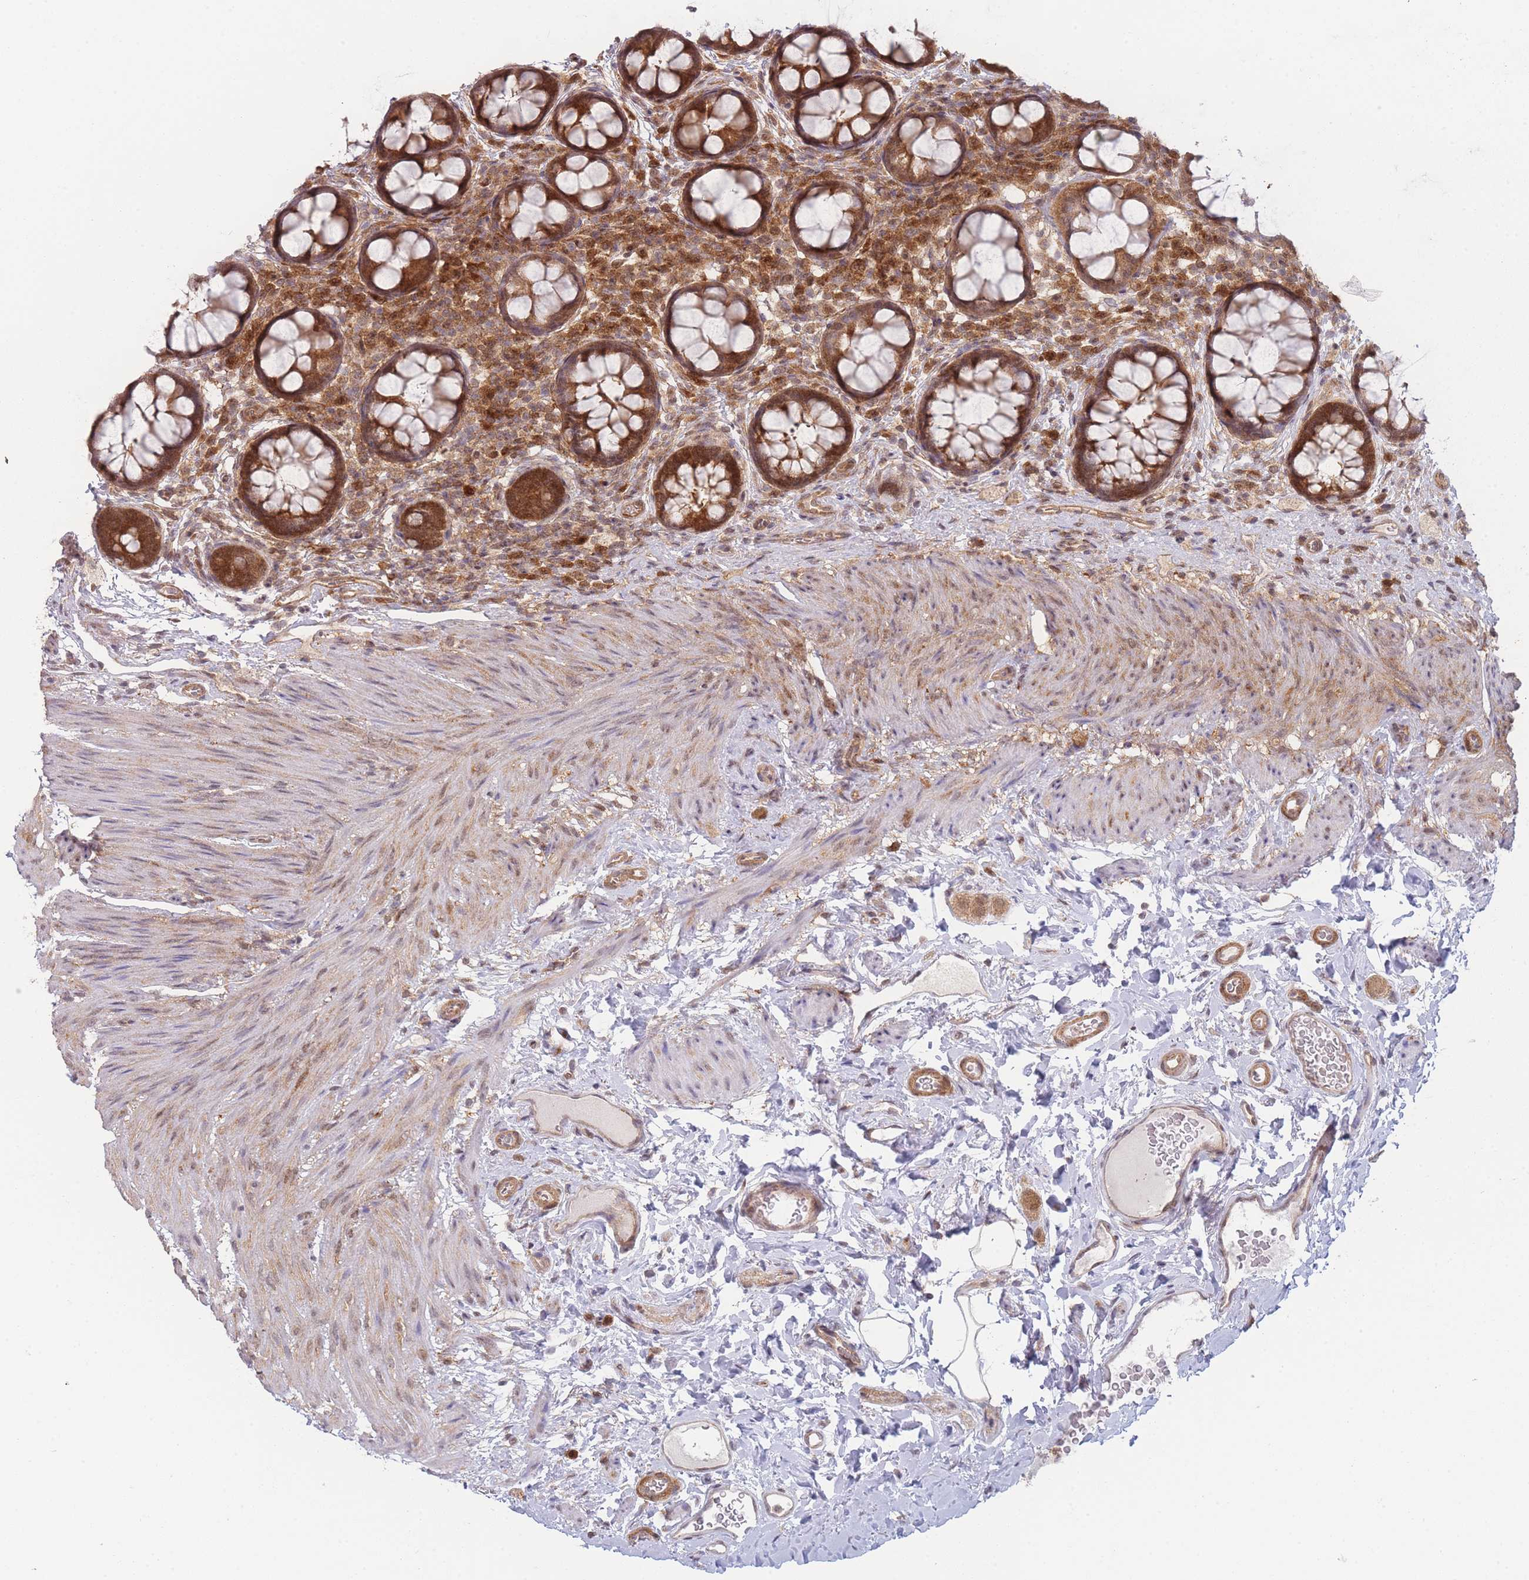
{"staining": {"intensity": "strong", "quantity": "25%-75%", "location": "cytoplasmic/membranous"}, "tissue": "rectum", "cell_type": "Glandular cells", "image_type": "normal", "snomed": [{"axis": "morphology", "description": "Normal tissue, NOS"}, {"axis": "topography", "description": "Rectum"}, {"axis": "topography", "description": "Peripheral nerve tissue"}], "caption": "Glandular cells show strong cytoplasmic/membranous positivity in about 25%-75% of cells in unremarkable rectum.", "gene": "MRI1", "patient": {"sex": "female", "age": 69}}